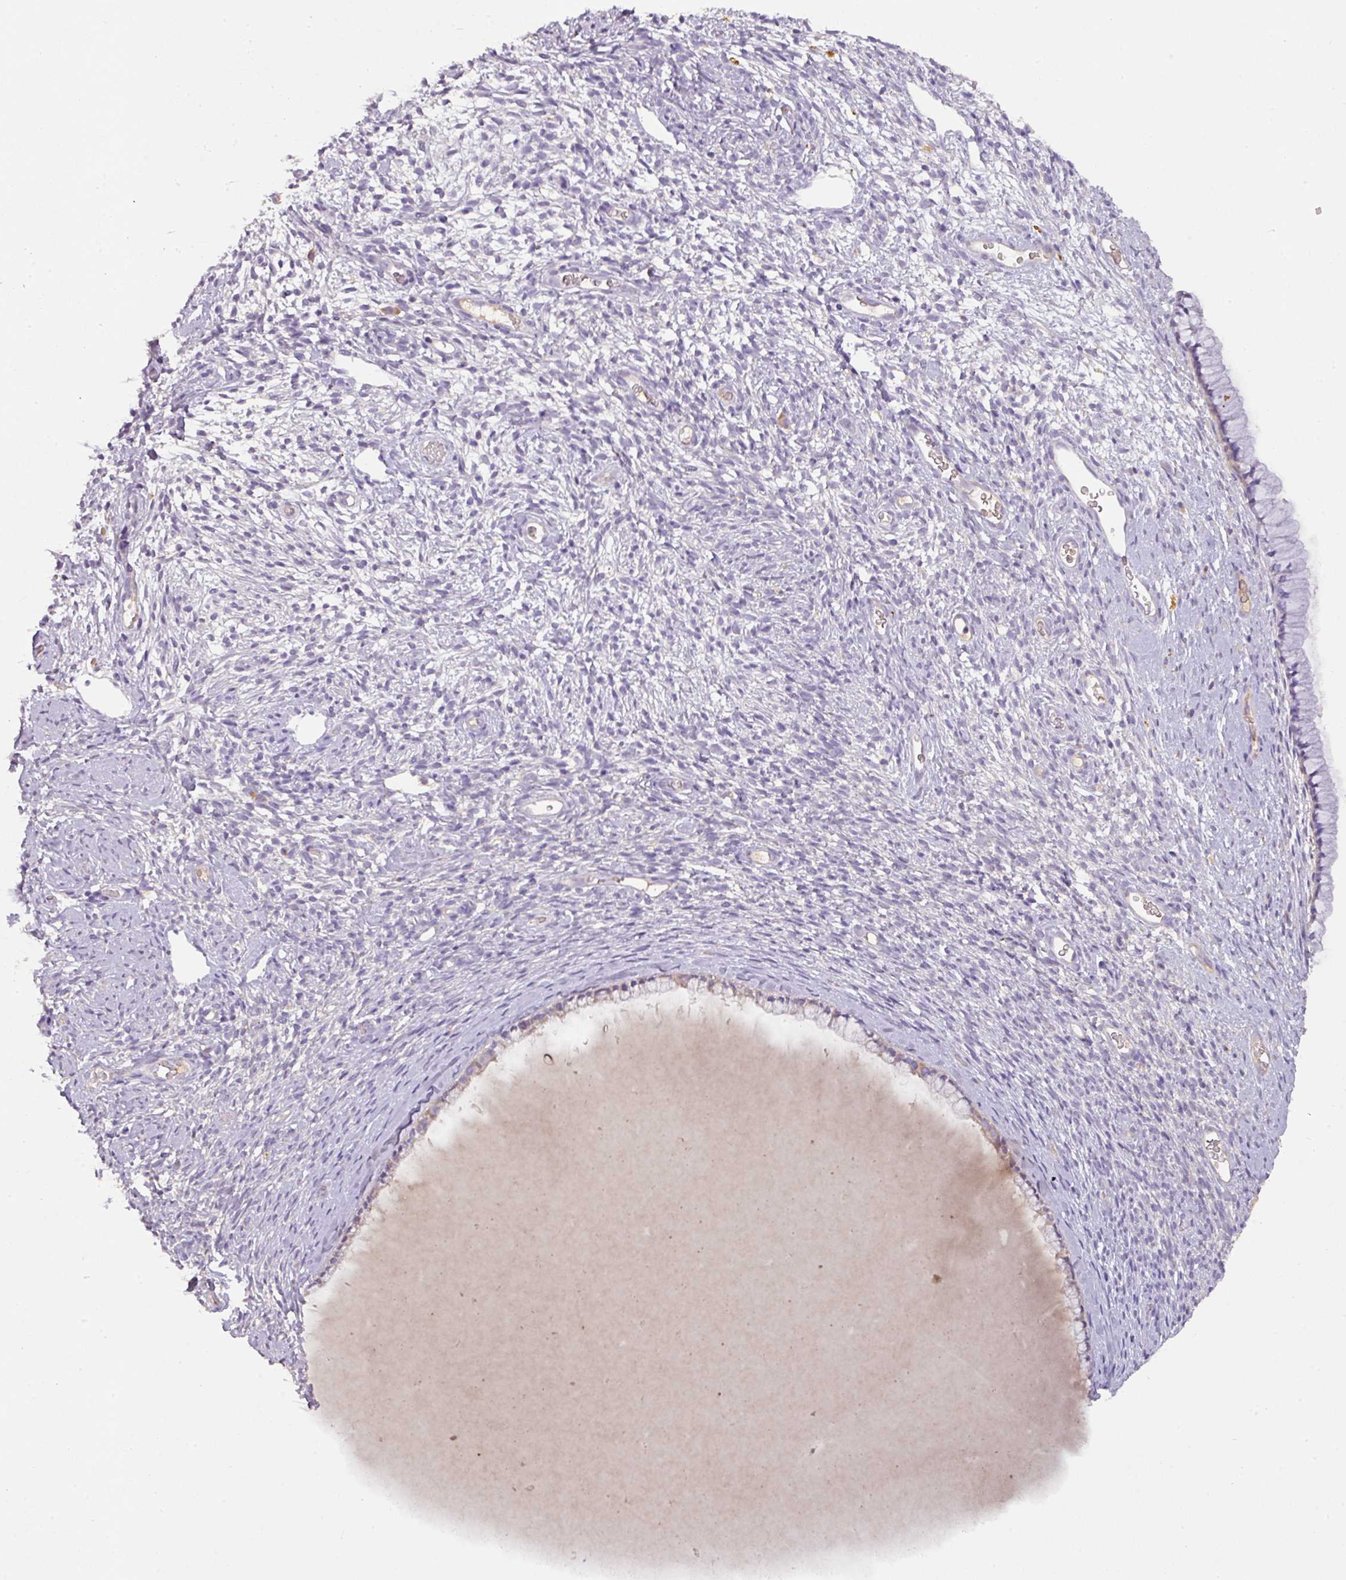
{"staining": {"intensity": "weak", "quantity": "<25%", "location": "cytoplasmic/membranous"}, "tissue": "cervix", "cell_type": "Glandular cells", "image_type": "normal", "snomed": [{"axis": "morphology", "description": "Normal tissue, NOS"}, {"axis": "topography", "description": "Cervix"}], "caption": "Immunohistochemistry photomicrograph of normal human cervix stained for a protein (brown), which shows no positivity in glandular cells. The staining was performed using DAB to visualize the protein expression in brown, while the nuclei were stained in blue with hematoxylin (Magnification: 20x).", "gene": "ZNF266", "patient": {"sex": "female", "age": 76}}